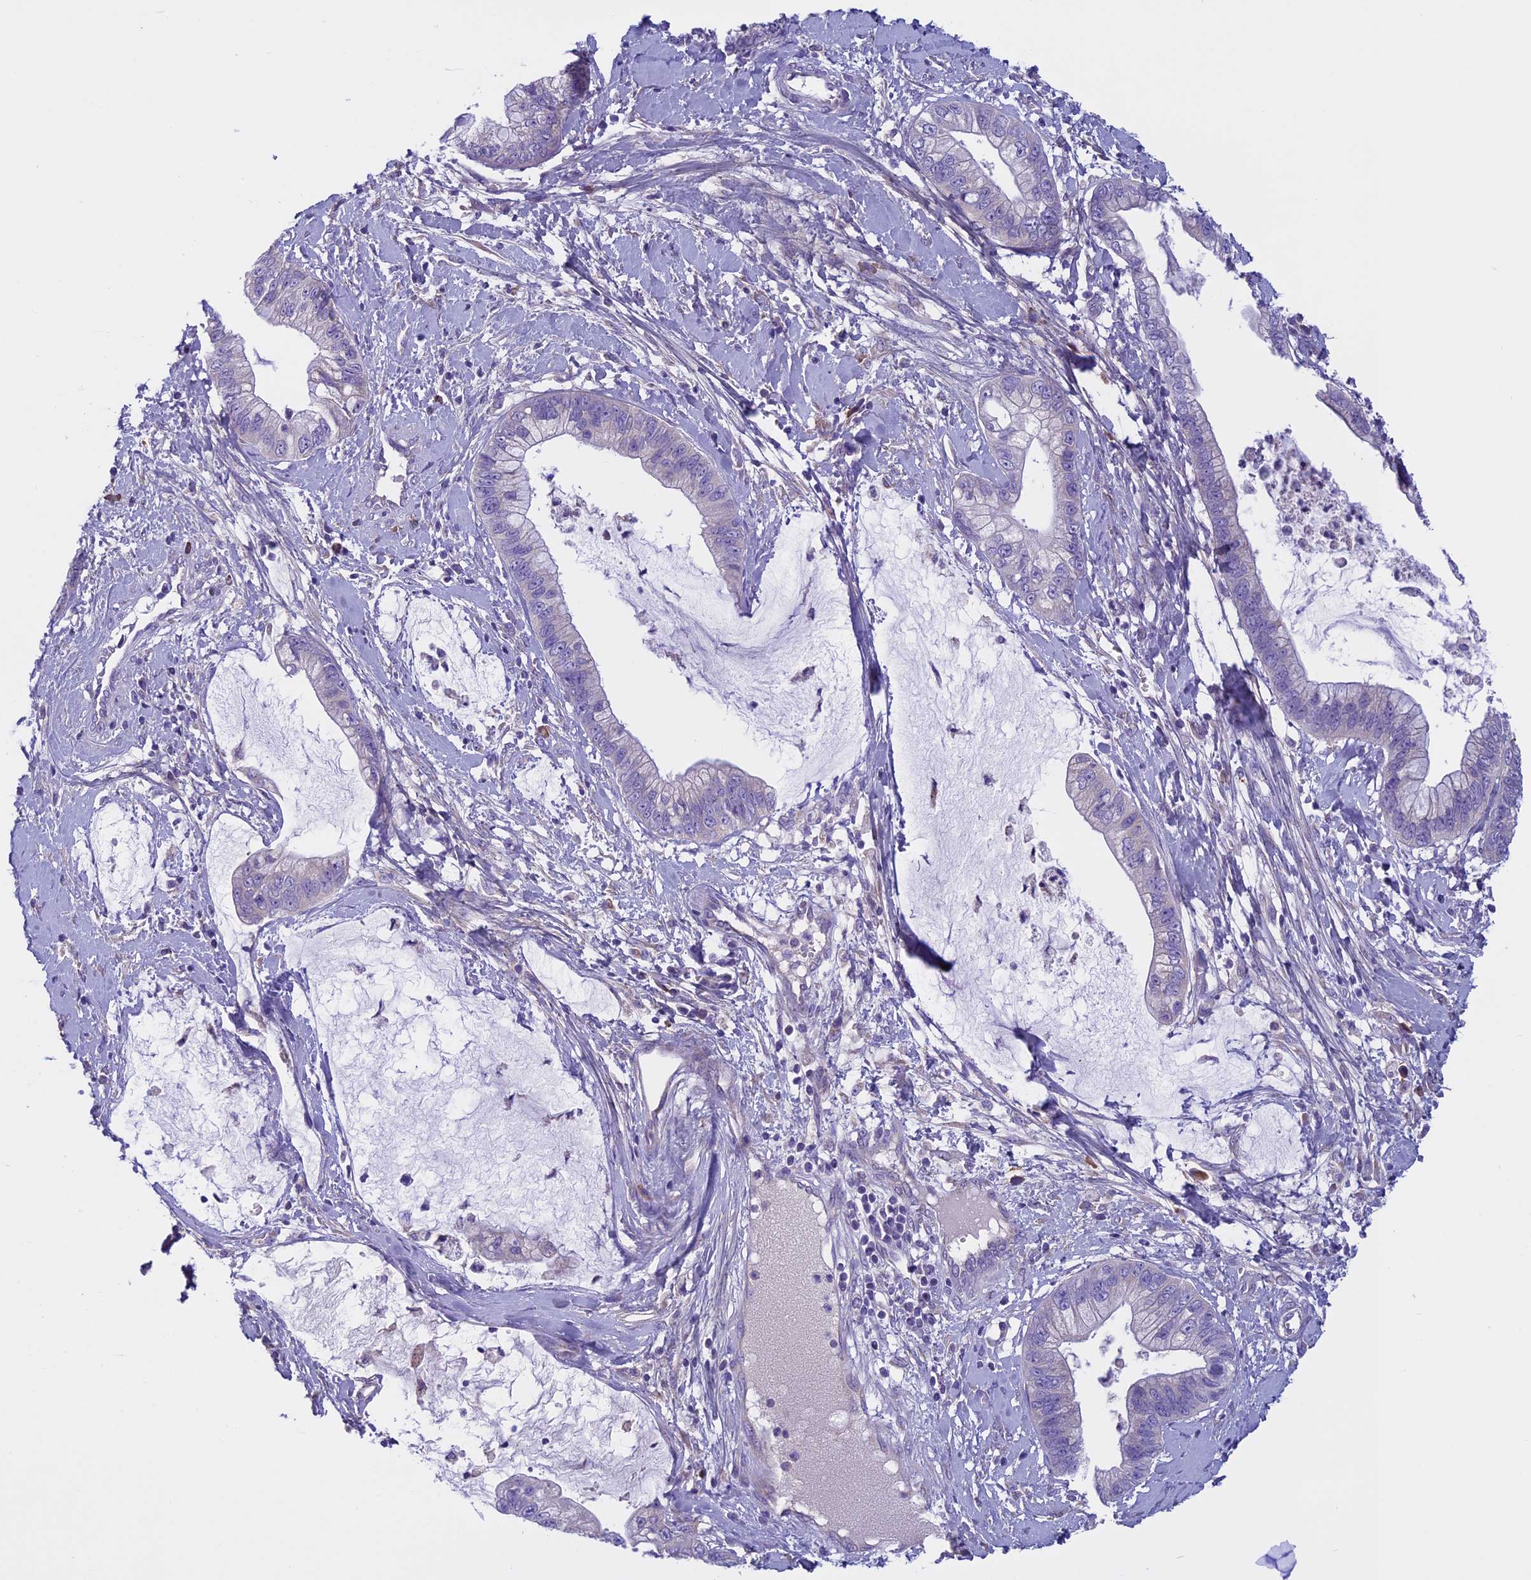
{"staining": {"intensity": "negative", "quantity": "none", "location": "none"}, "tissue": "cervical cancer", "cell_type": "Tumor cells", "image_type": "cancer", "snomed": [{"axis": "morphology", "description": "Adenocarcinoma, NOS"}, {"axis": "topography", "description": "Cervix"}], "caption": "A histopathology image of human adenocarcinoma (cervical) is negative for staining in tumor cells.", "gene": "DCTN5", "patient": {"sex": "female", "age": 44}}